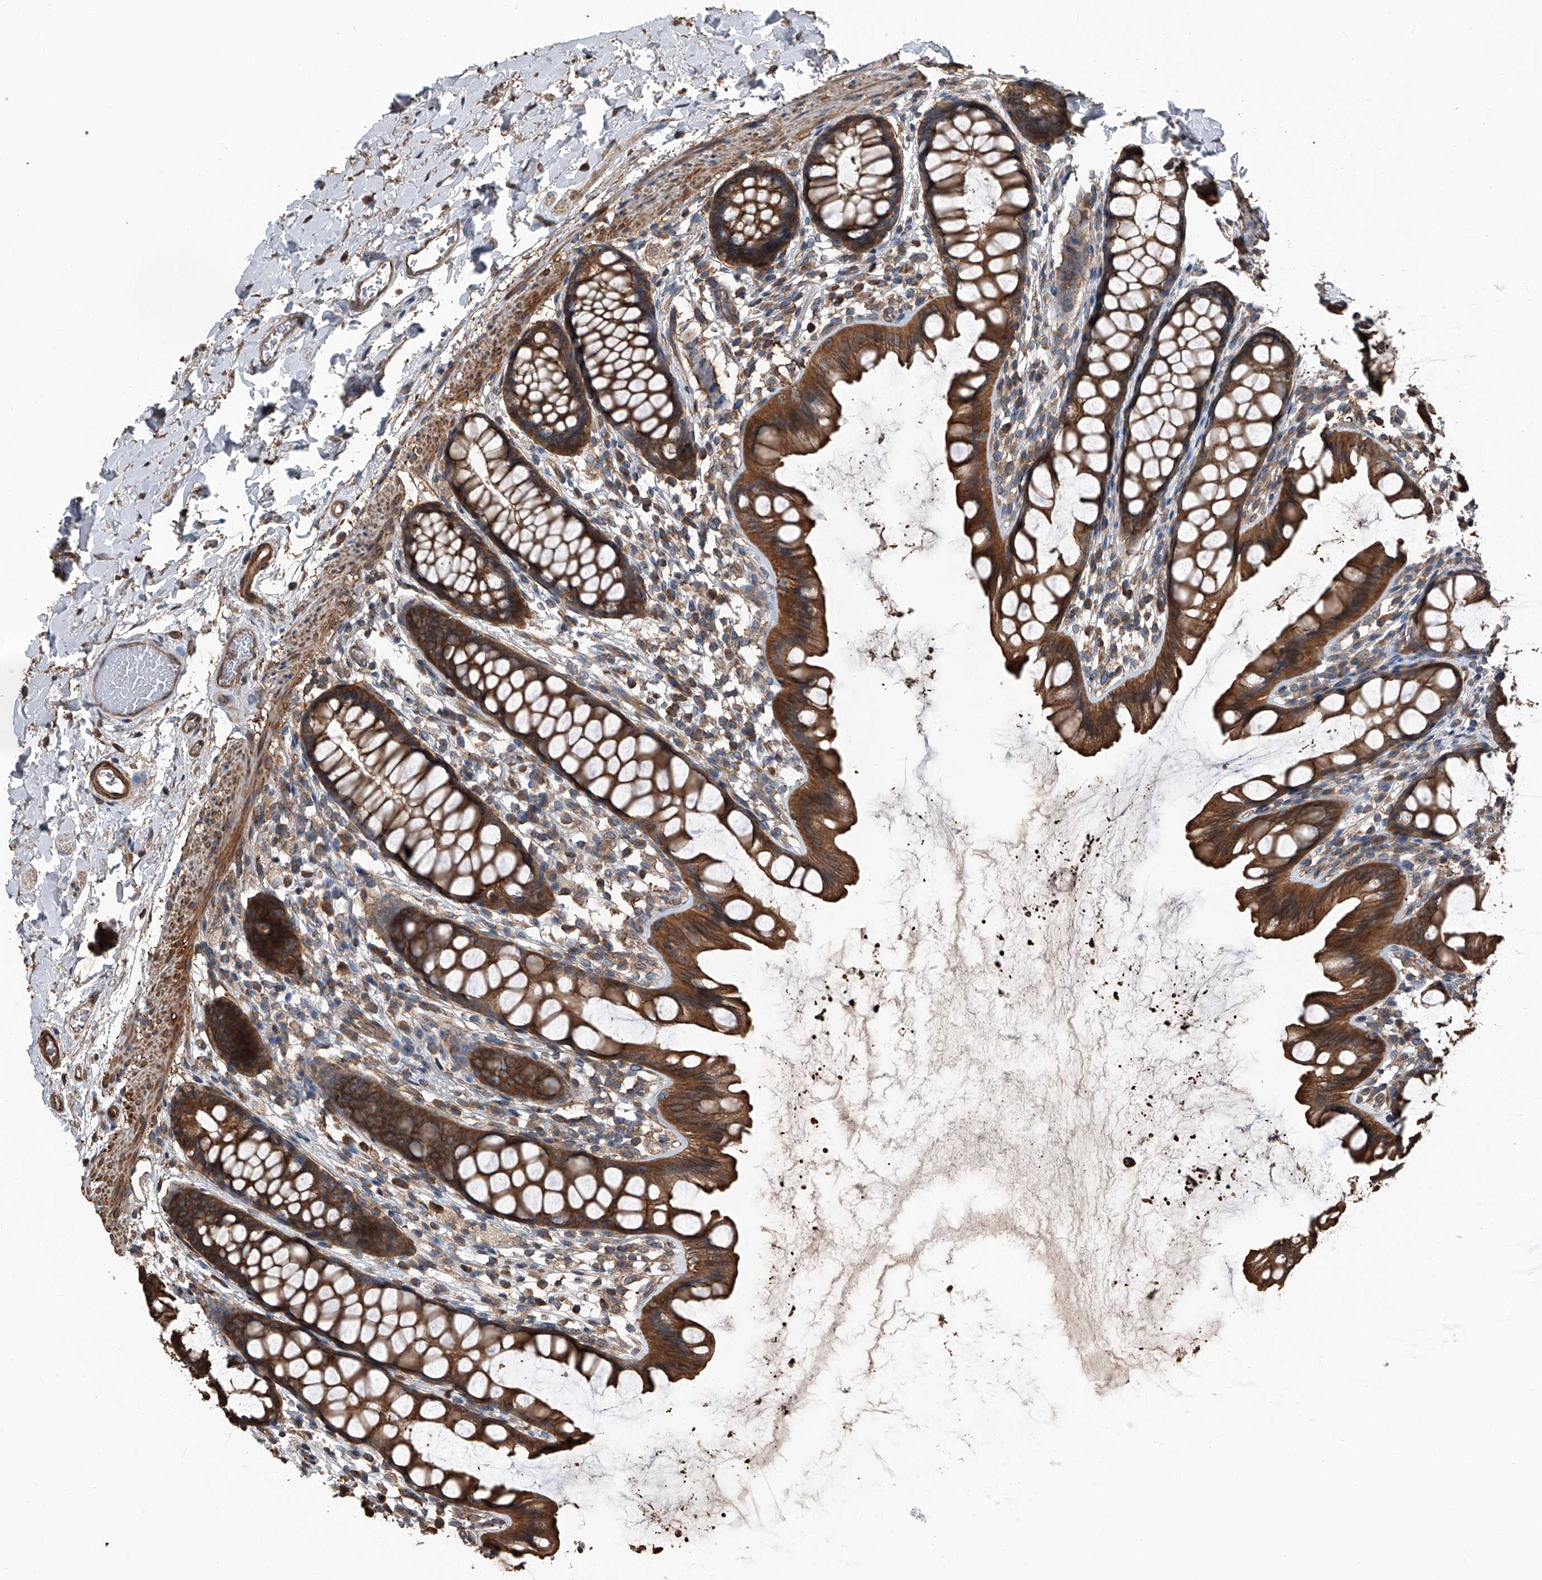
{"staining": {"intensity": "strong", "quantity": ">75%", "location": "cytoplasmic/membranous"}, "tissue": "rectum", "cell_type": "Glandular cells", "image_type": "normal", "snomed": [{"axis": "morphology", "description": "Normal tissue, NOS"}, {"axis": "topography", "description": "Rectum"}], "caption": "Protein expression analysis of benign human rectum reveals strong cytoplasmic/membranous staining in about >75% of glandular cells. Nuclei are stained in blue.", "gene": "KCNJ2", "patient": {"sex": "female", "age": 65}}